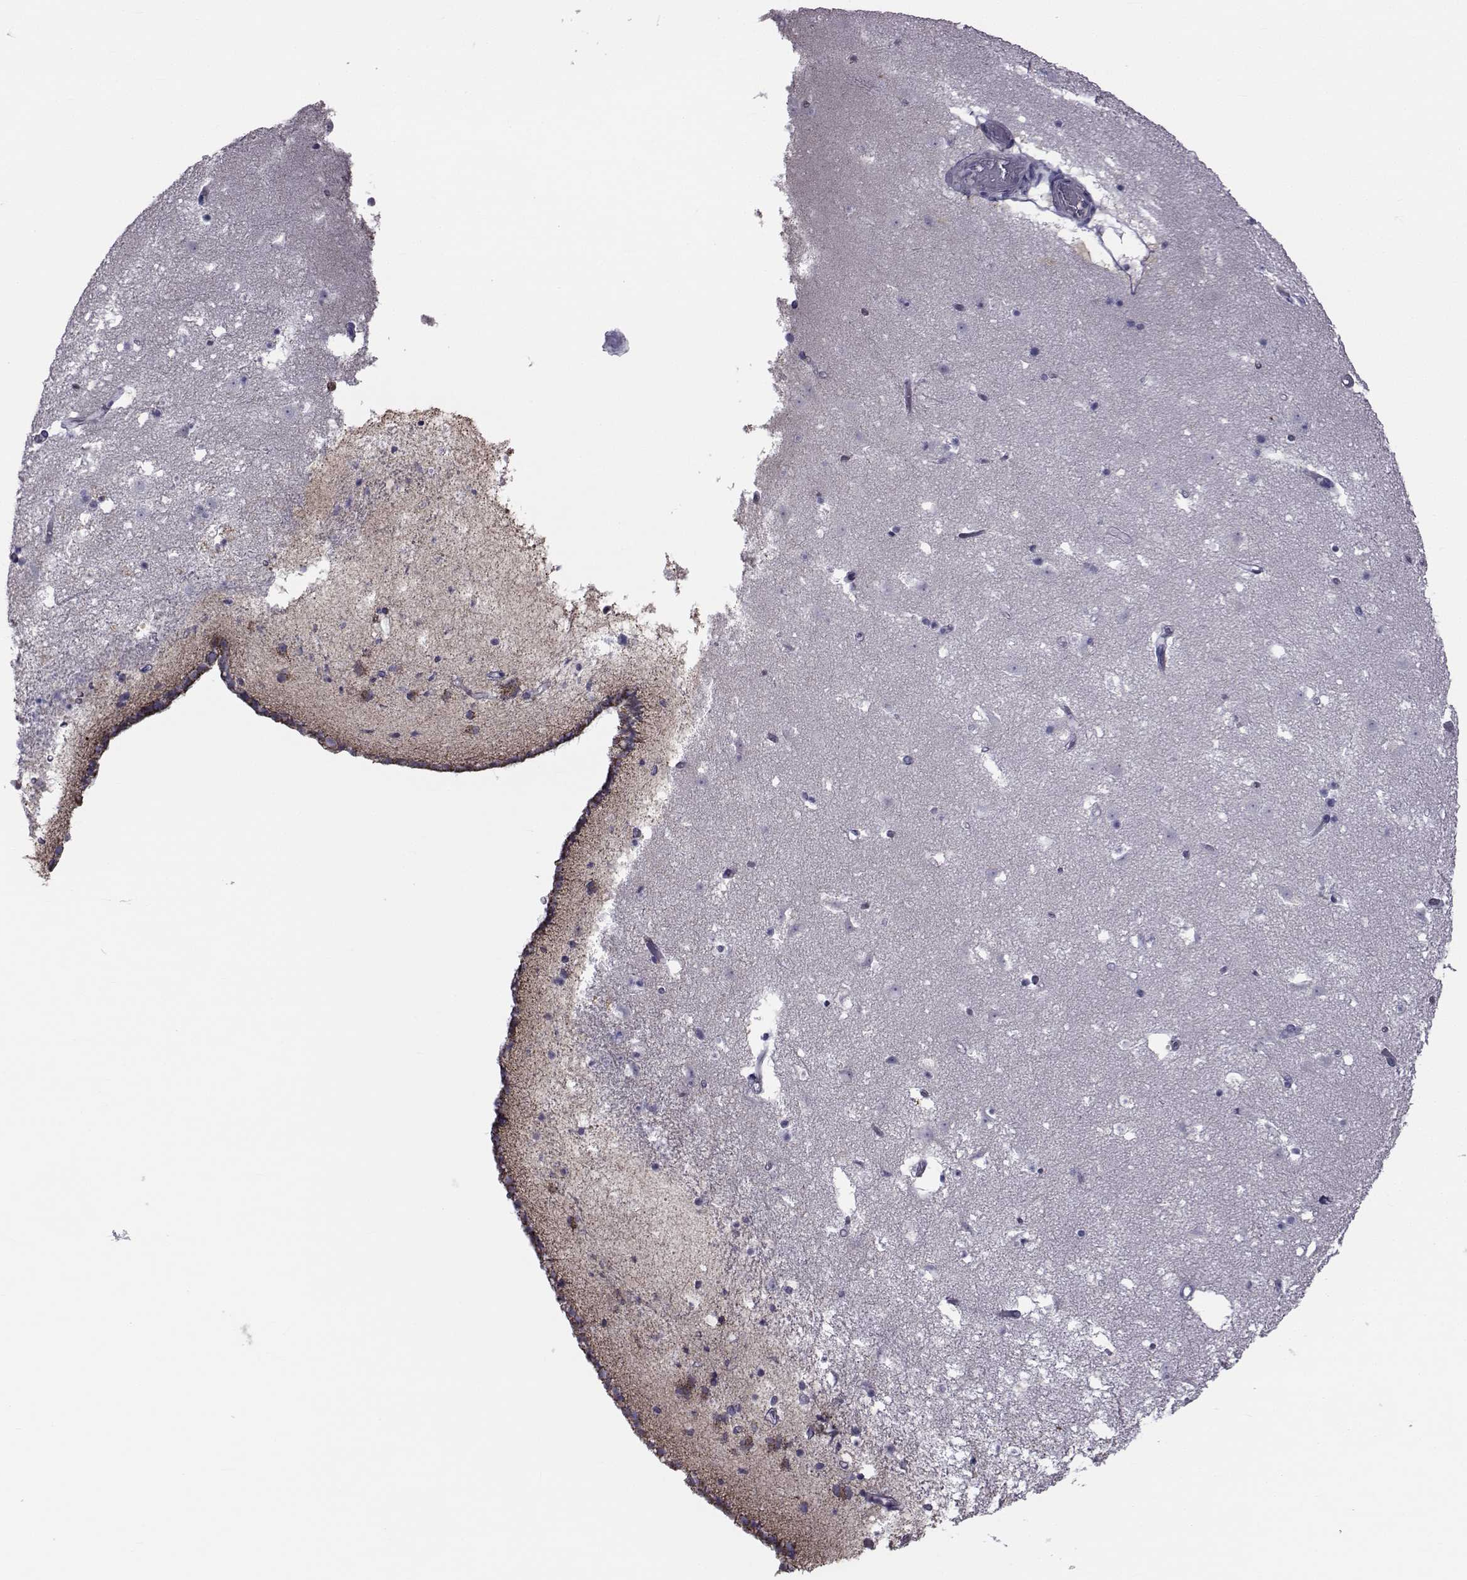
{"staining": {"intensity": "negative", "quantity": "none", "location": "none"}, "tissue": "caudate", "cell_type": "Glial cells", "image_type": "normal", "snomed": [{"axis": "morphology", "description": "Normal tissue, NOS"}, {"axis": "topography", "description": "Lateral ventricle wall"}], "caption": "IHC of normal human caudate demonstrates no staining in glial cells.", "gene": "FDXR", "patient": {"sex": "female", "age": 42}}